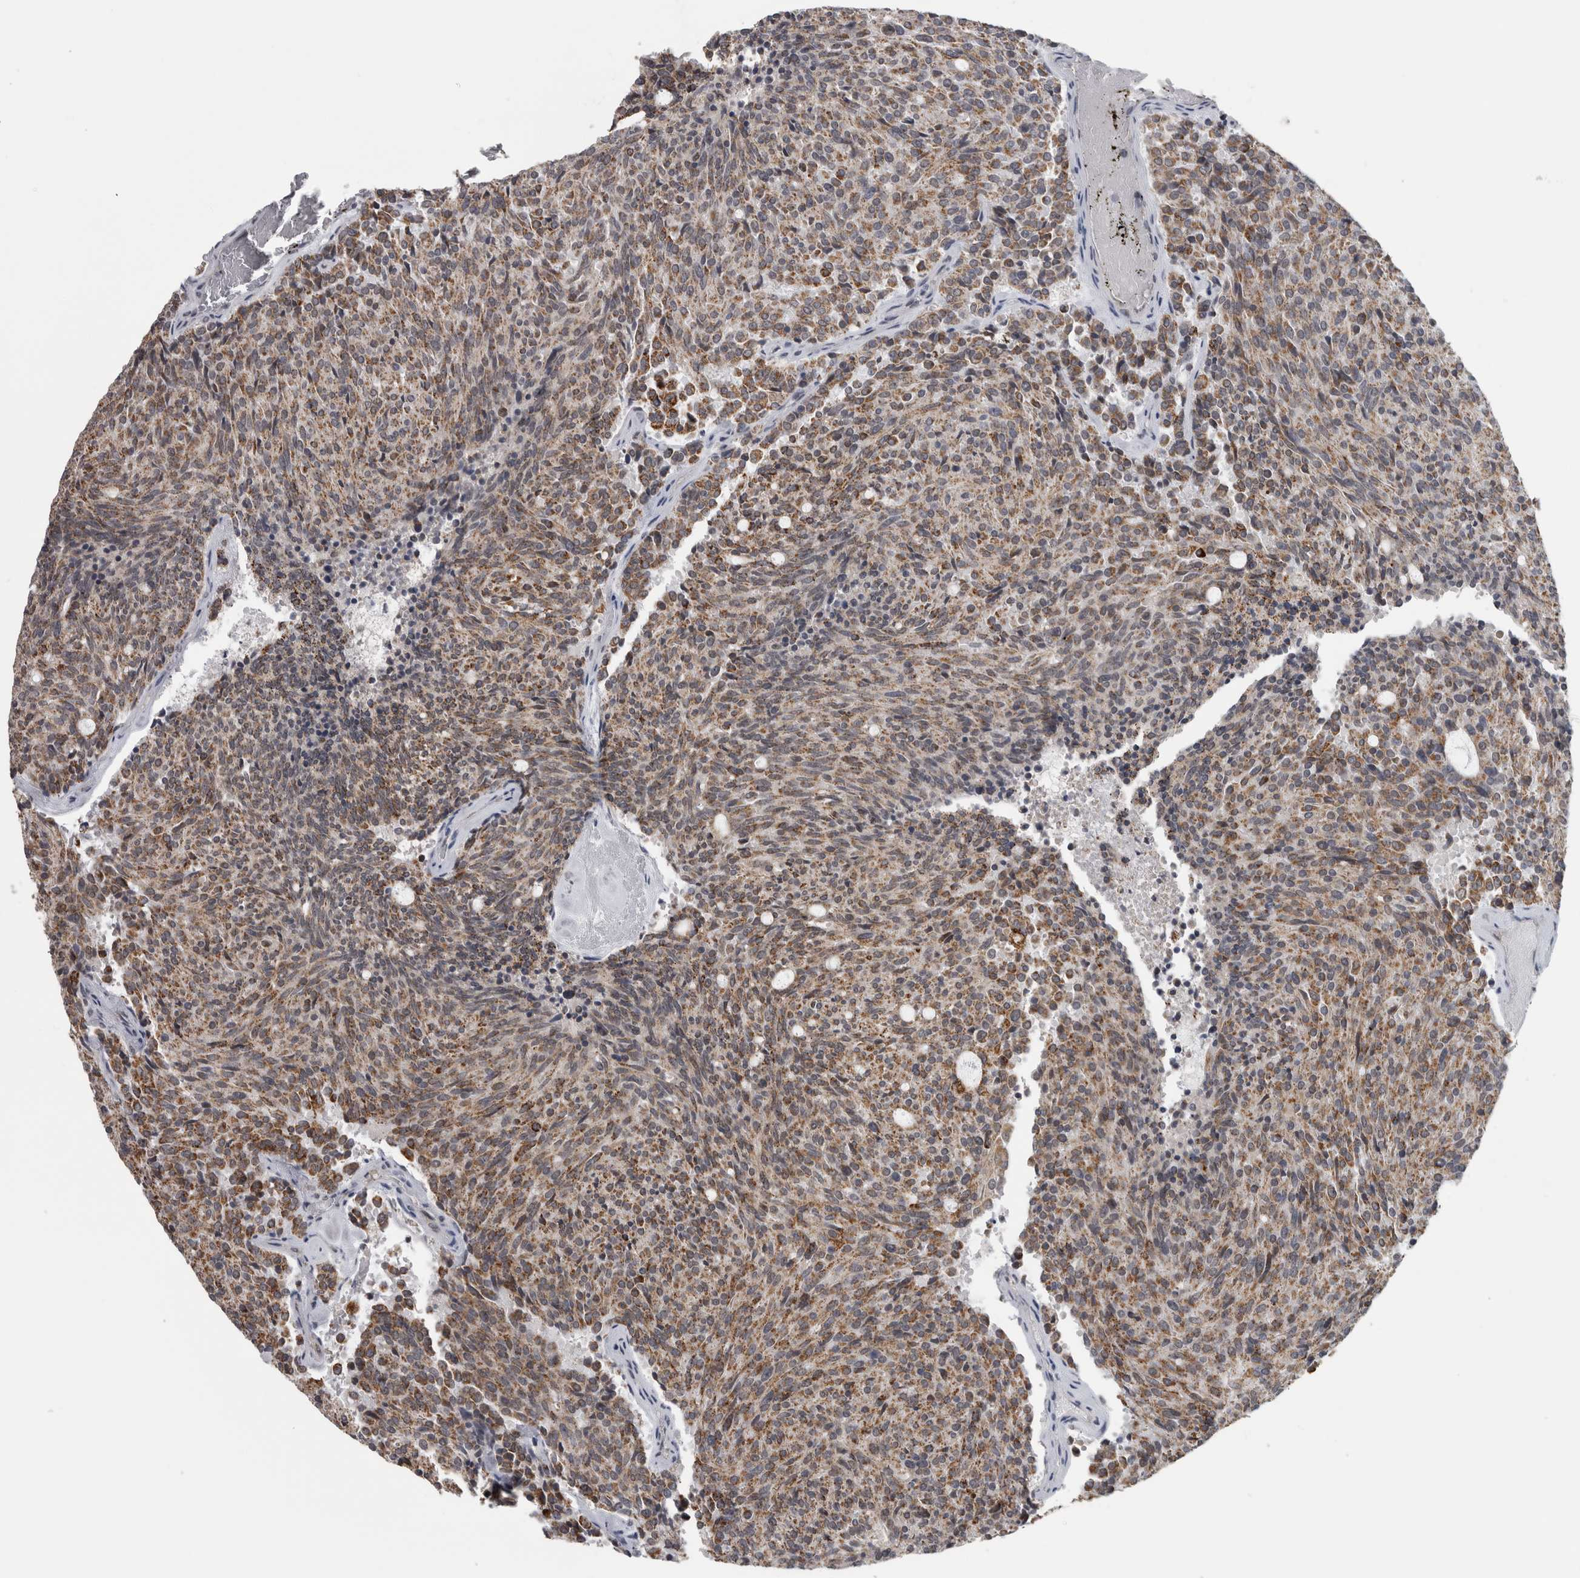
{"staining": {"intensity": "moderate", "quantity": ">75%", "location": "cytoplasmic/membranous"}, "tissue": "carcinoid", "cell_type": "Tumor cells", "image_type": "cancer", "snomed": [{"axis": "morphology", "description": "Carcinoid, malignant, NOS"}, {"axis": "topography", "description": "Pancreas"}], "caption": "Human carcinoid stained for a protein (brown) shows moderate cytoplasmic/membranous positive positivity in about >75% of tumor cells.", "gene": "OR2K2", "patient": {"sex": "female", "age": 54}}